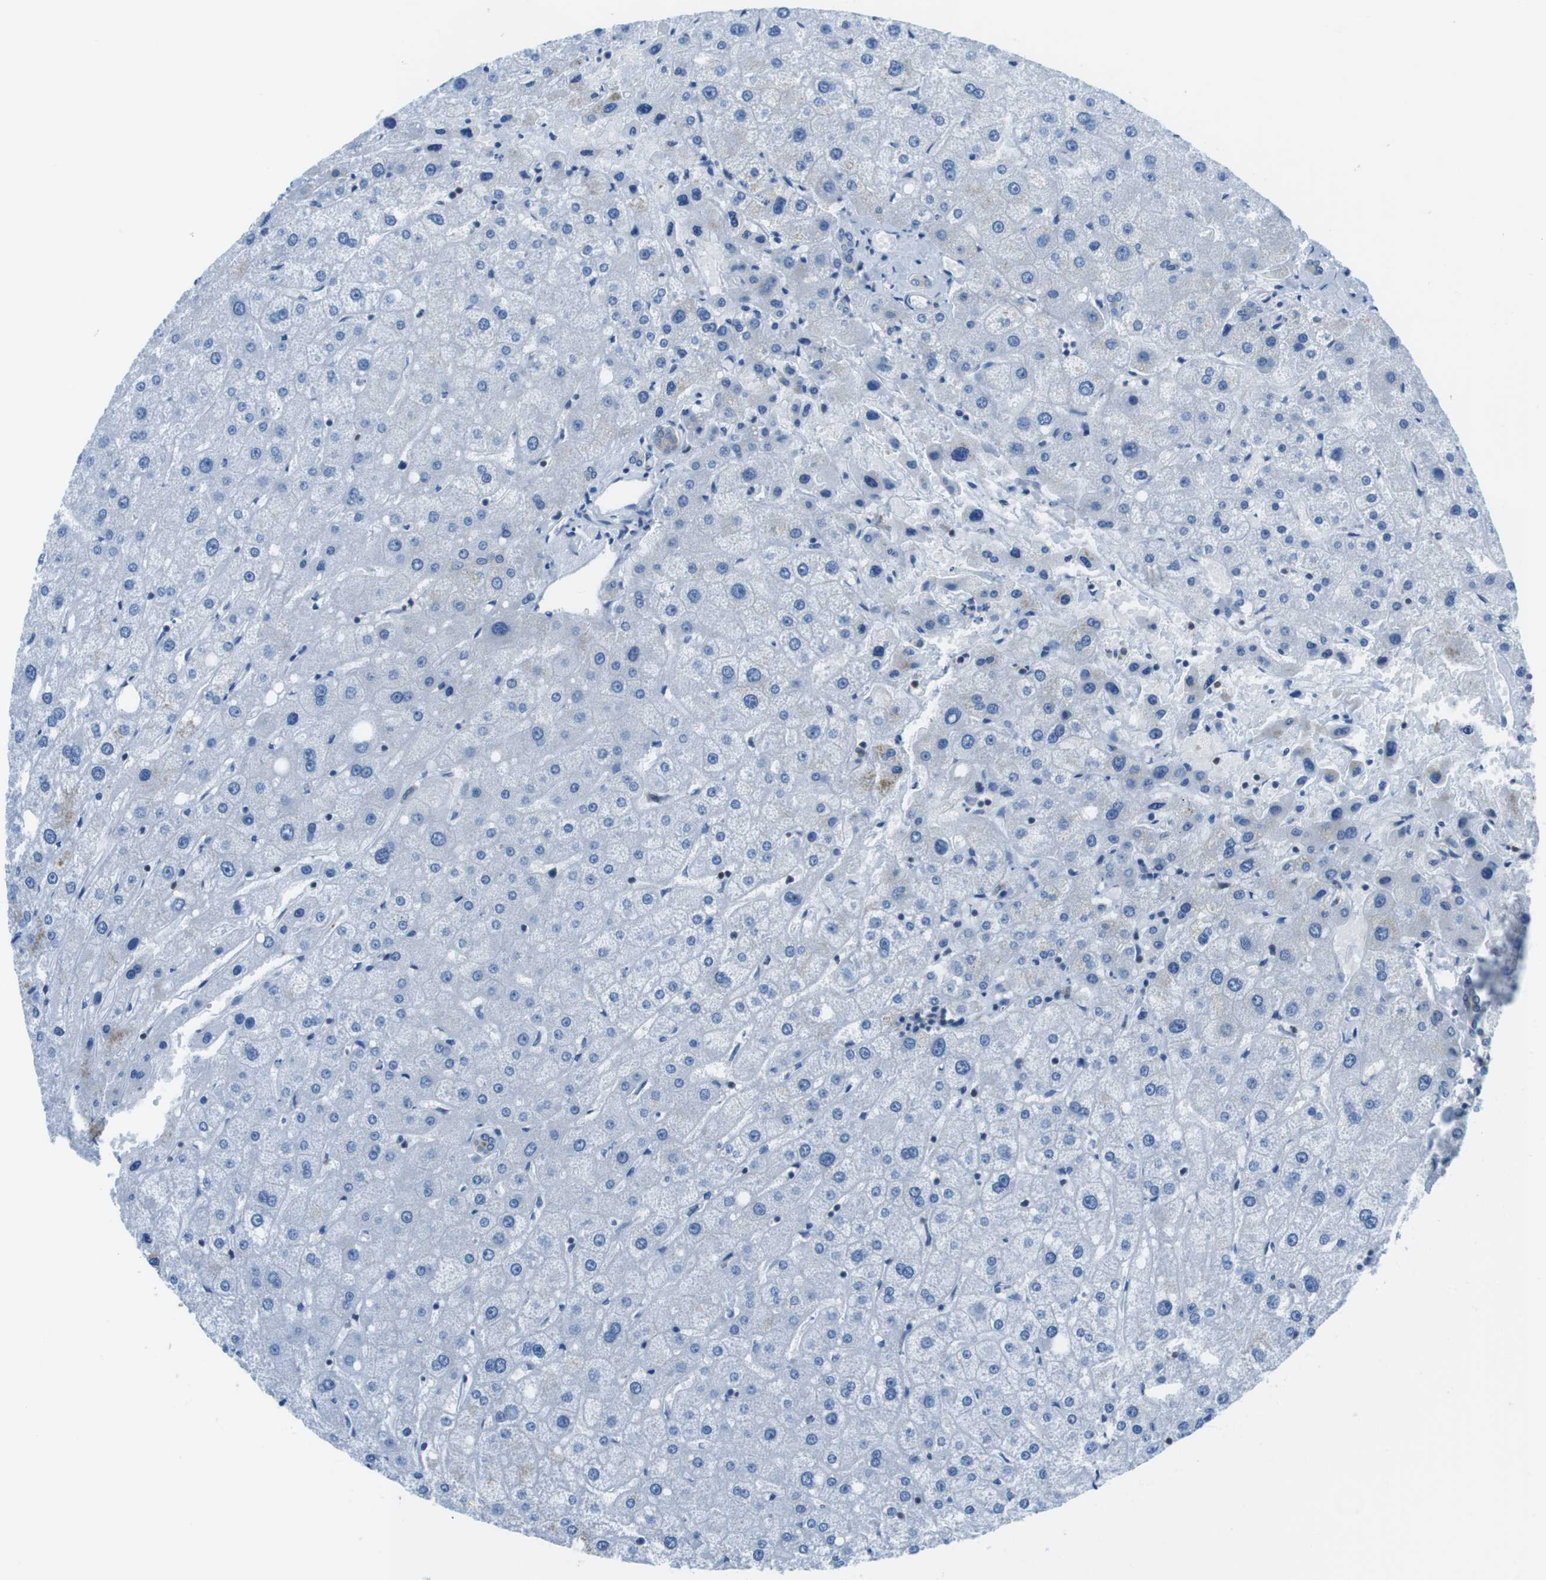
{"staining": {"intensity": "weak", "quantity": "<25%", "location": "cytoplasmic/membranous"}, "tissue": "liver", "cell_type": "Cholangiocytes", "image_type": "normal", "snomed": [{"axis": "morphology", "description": "Normal tissue, NOS"}, {"axis": "topography", "description": "Liver"}], "caption": "Immunohistochemistry (IHC) of benign liver shows no positivity in cholangiocytes.", "gene": "TES", "patient": {"sex": "male", "age": 73}}